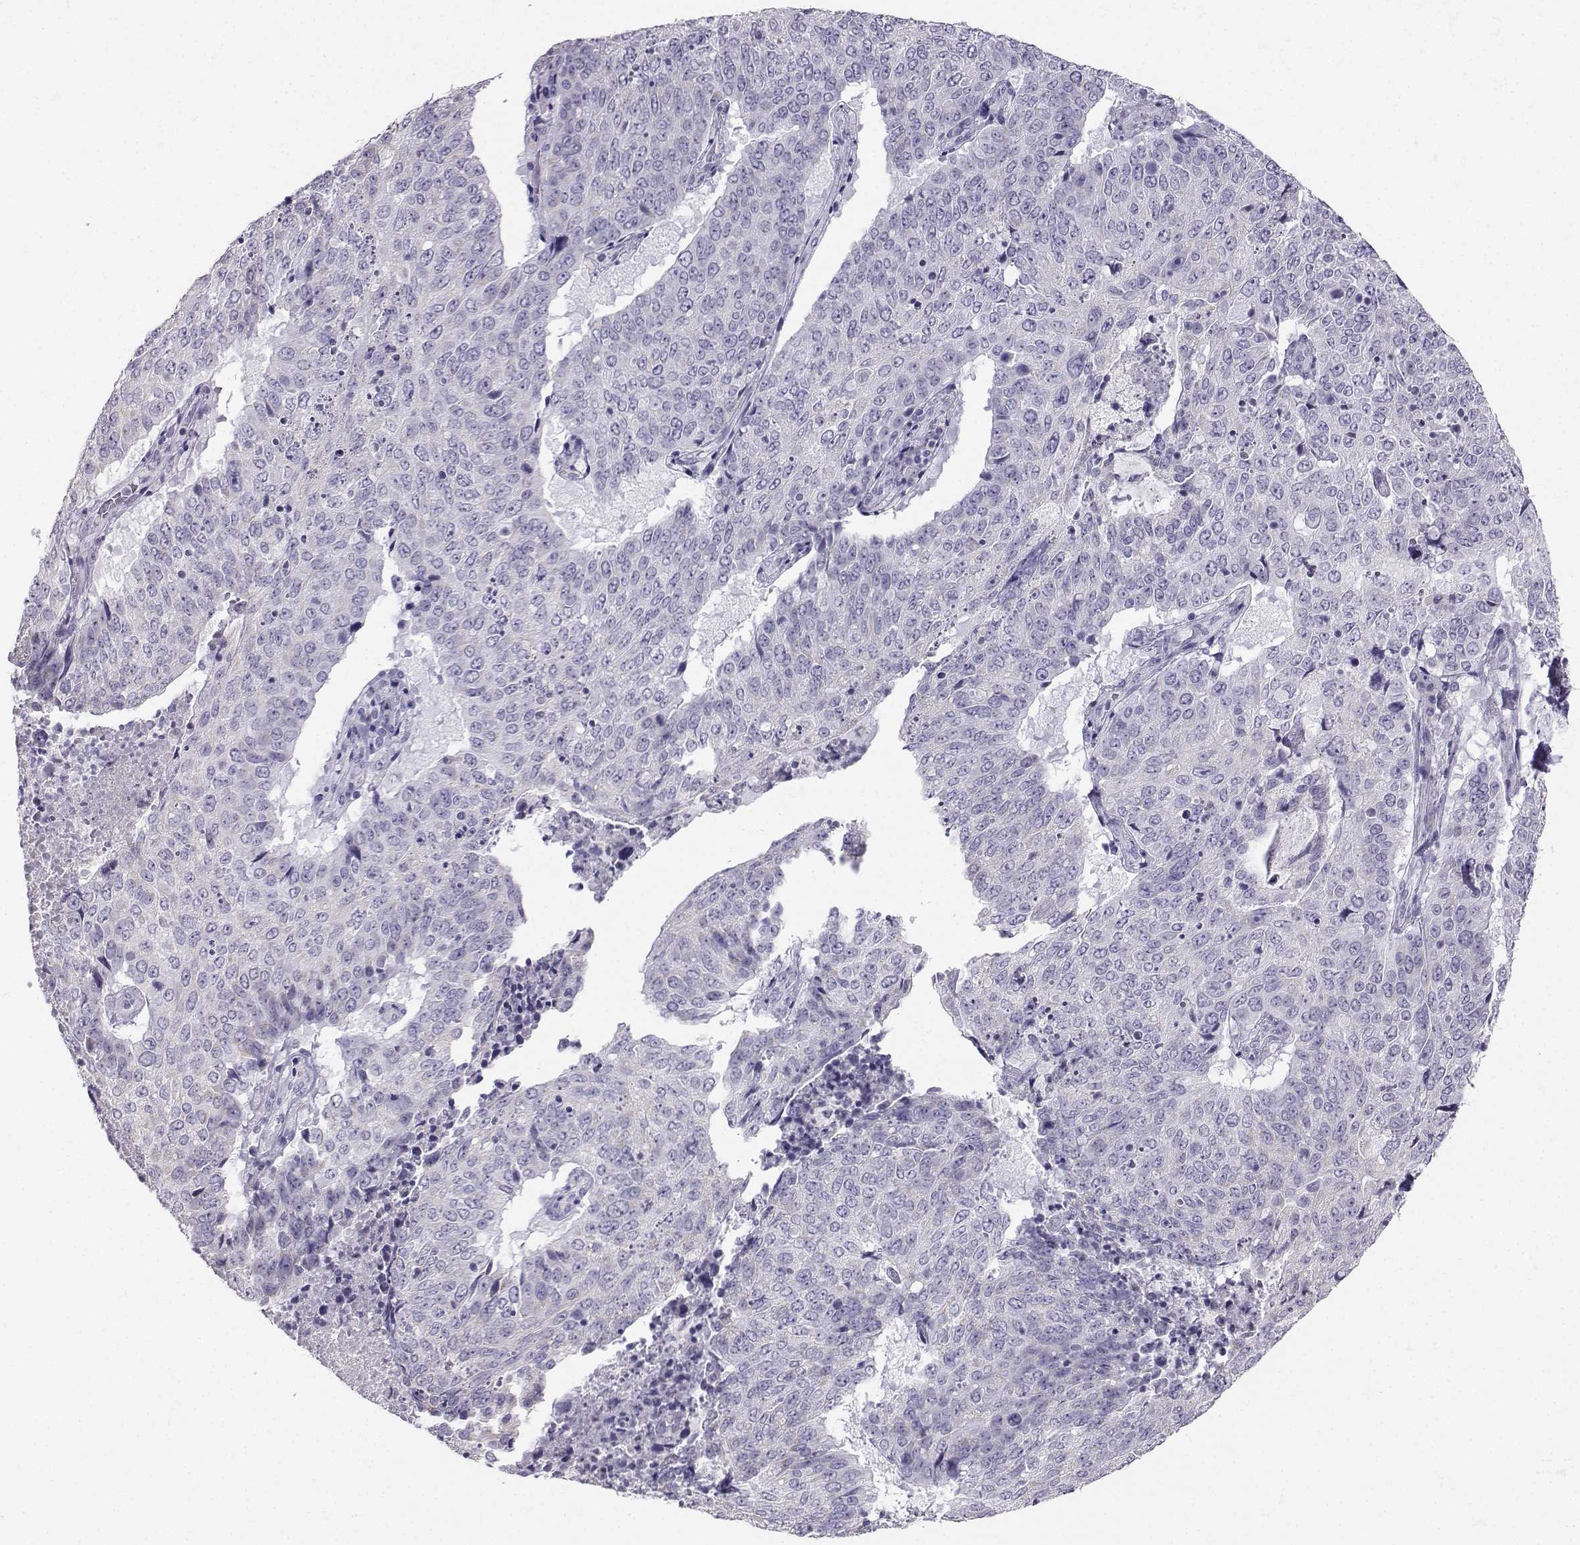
{"staining": {"intensity": "negative", "quantity": "none", "location": "none"}, "tissue": "lung cancer", "cell_type": "Tumor cells", "image_type": "cancer", "snomed": [{"axis": "morphology", "description": "Normal tissue, NOS"}, {"axis": "morphology", "description": "Squamous cell carcinoma, NOS"}, {"axis": "topography", "description": "Bronchus"}, {"axis": "topography", "description": "Lung"}], "caption": "IHC of squamous cell carcinoma (lung) exhibits no expression in tumor cells.", "gene": "AVP", "patient": {"sex": "male", "age": 64}}